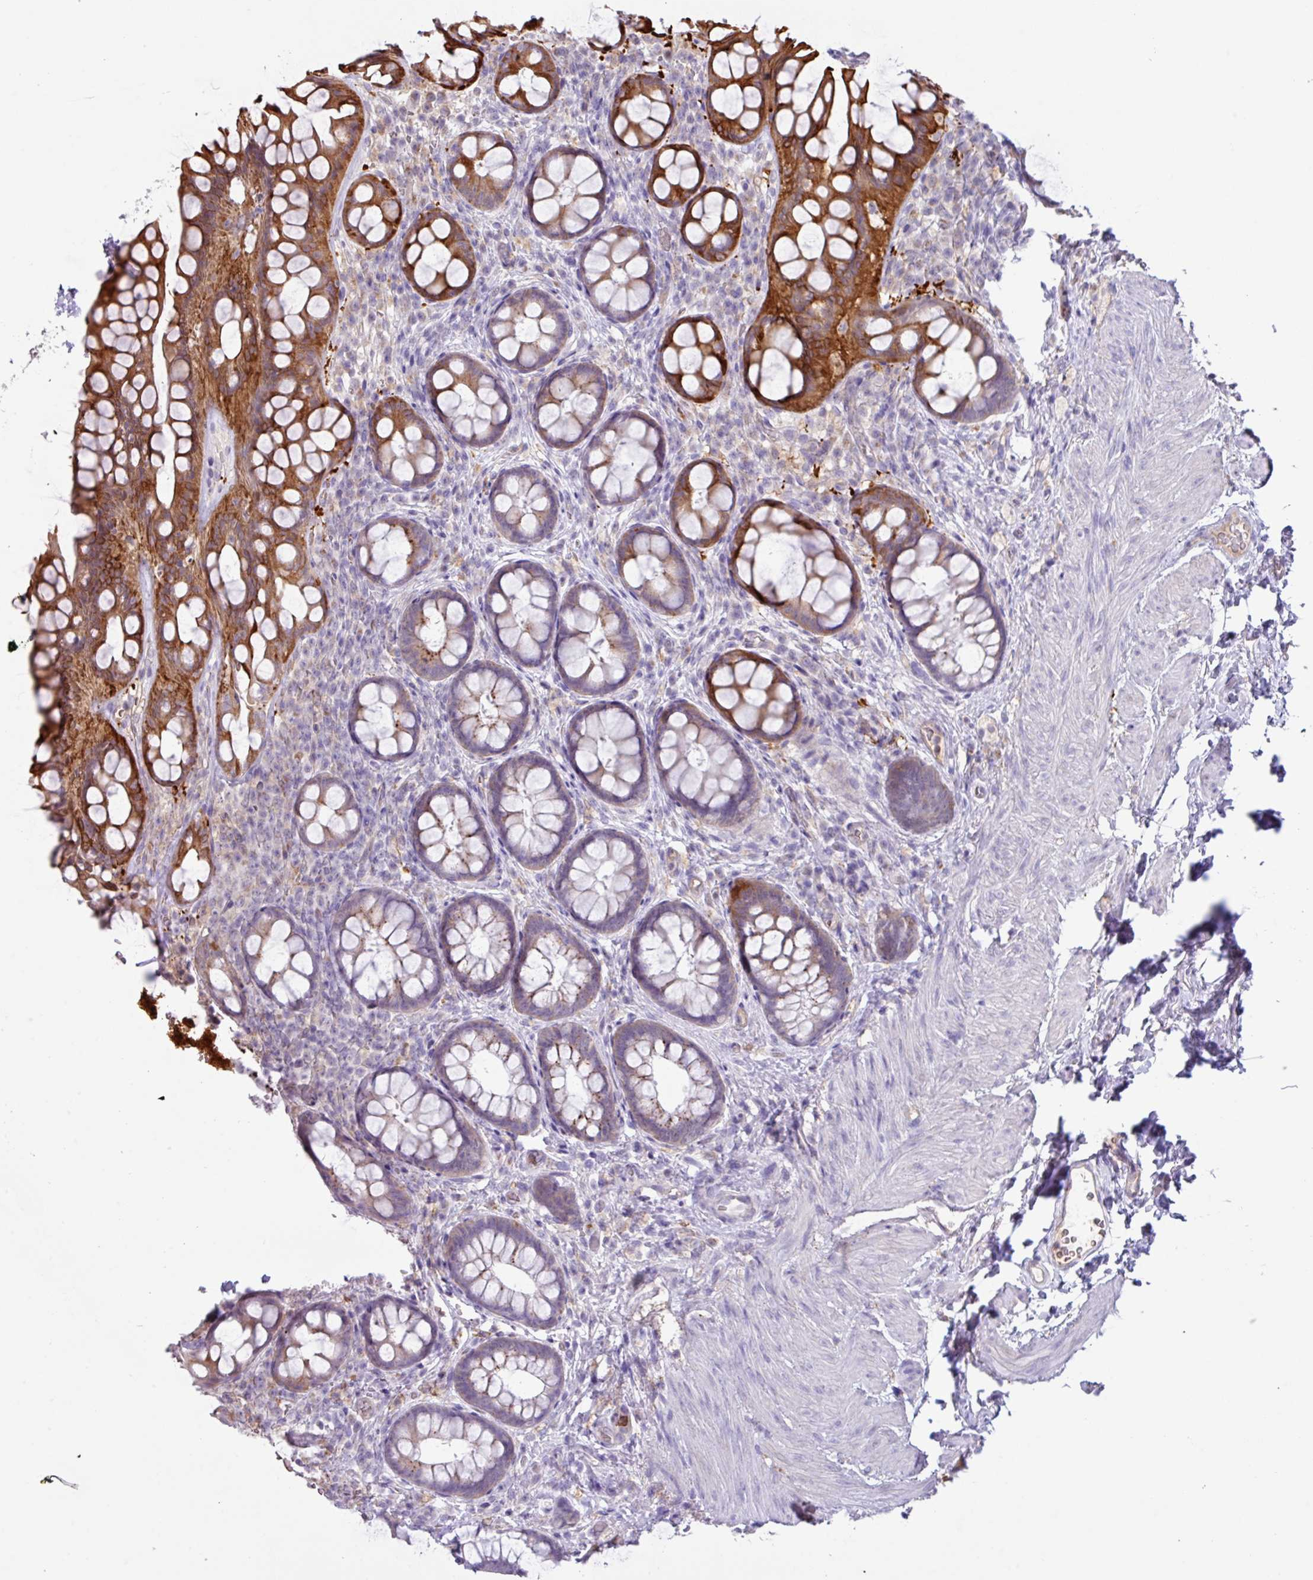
{"staining": {"intensity": "strong", "quantity": "<25%", "location": "cytoplasmic/membranous"}, "tissue": "rectum", "cell_type": "Glandular cells", "image_type": "normal", "snomed": [{"axis": "morphology", "description": "Normal tissue, NOS"}, {"axis": "topography", "description": "Rectum"}, {"axis": "topography", "description": "Peripheral nerve tissue"}], "caption": "This histopathology image shows benign rectum stained with IHC to label a protein in brown. The cytoplasmic/membranous of glandular cells show strong positivity for the protein. Nuclei are counter-stained blue.", "gene": "ZNF524", "patient": {"sex": "female", "age": 69}}